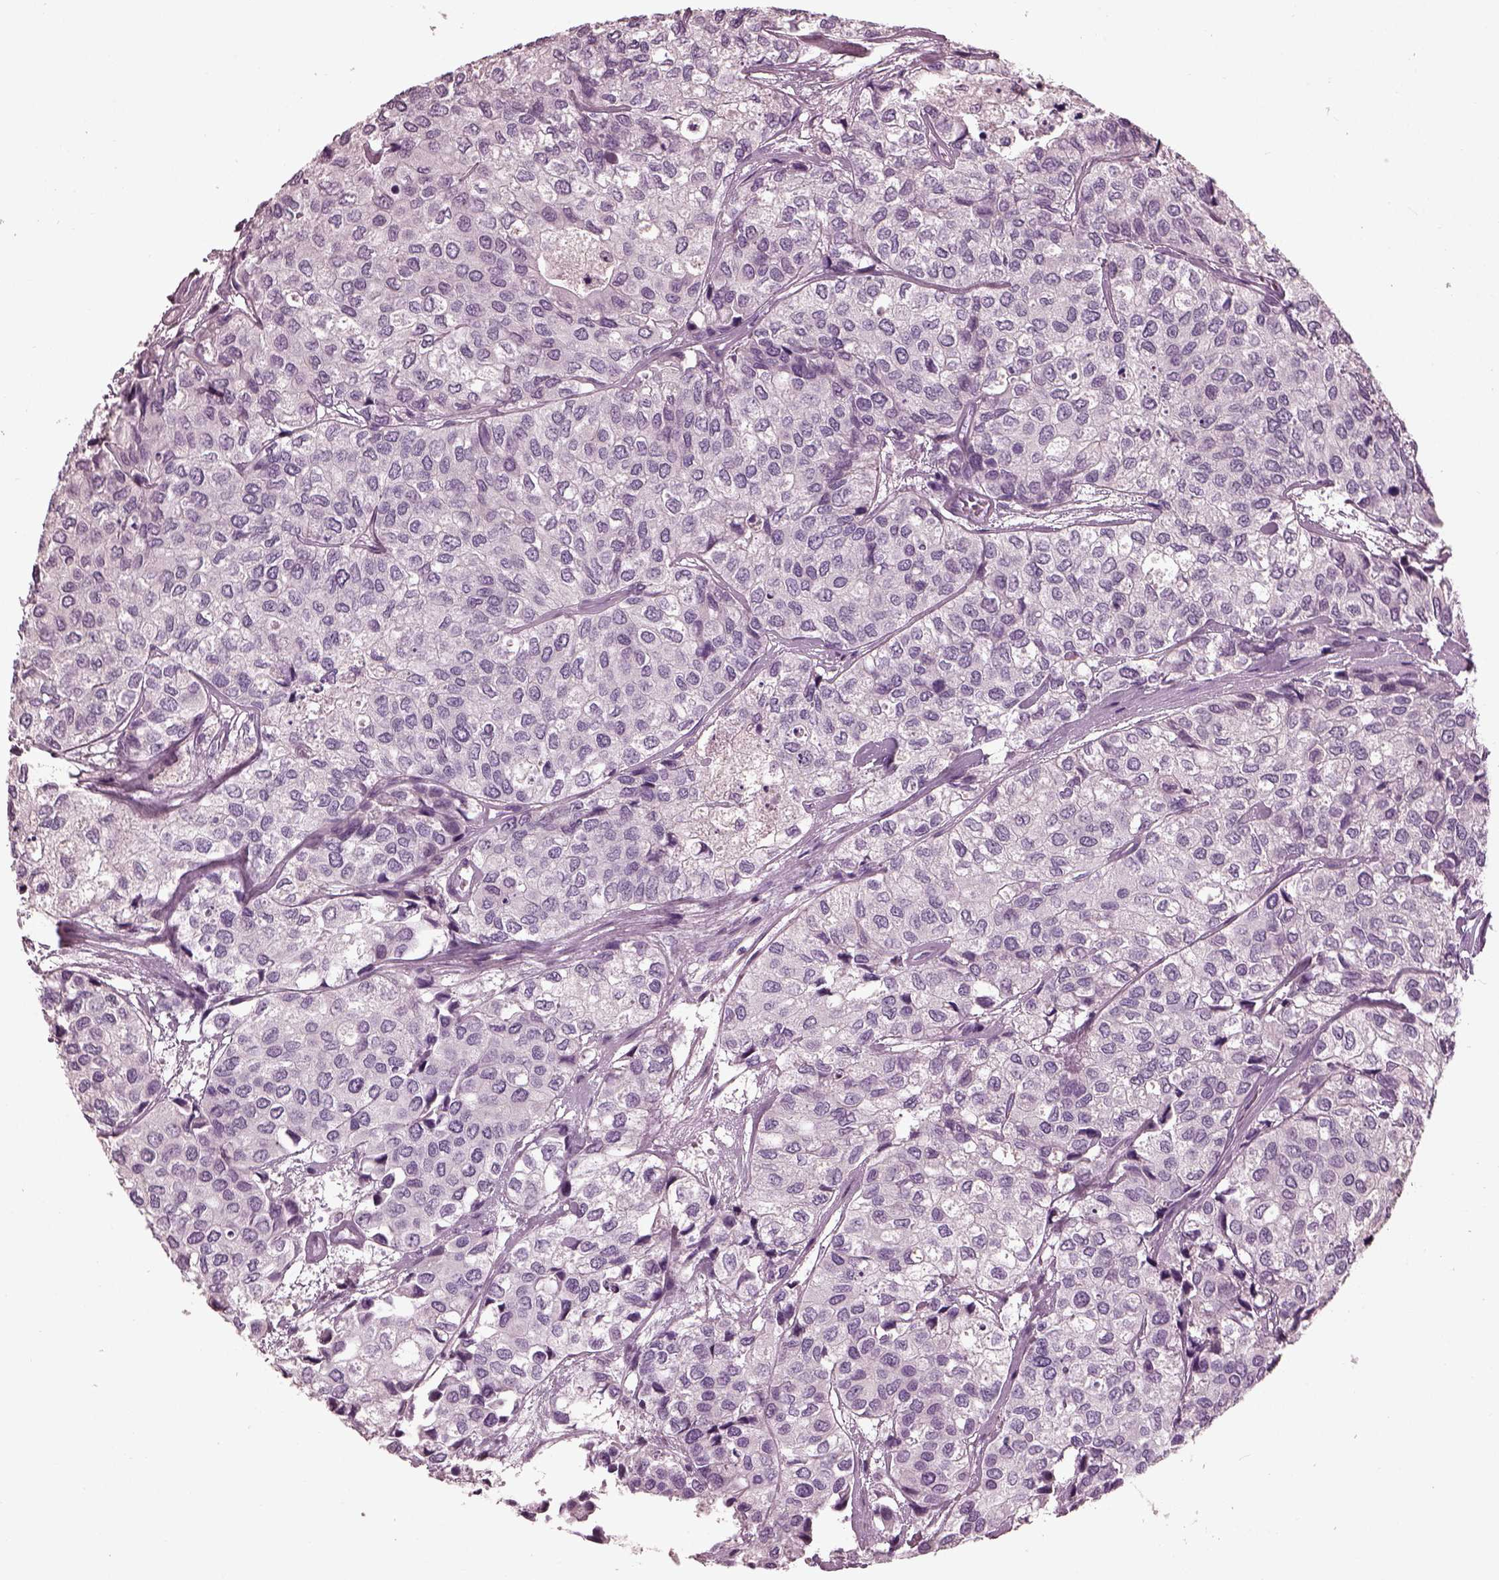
{"staining": {"intensity": "negative", "quantity": "none", "location": "none"}, "tissue": "urothelial cancer", "cell_type": "Tumor cells", "image_type": "cancer", "snomed": [{"axis": "morphology", "description": "Urothelial carcinoma, High grade"}, {"axis": "topography", "description": "Urinary bladder"}], "caption": "A high-resolution histopathology image shows immunohistochemistry staining of urothelial cancer, which displays no significant expression in tumor cells.", "gene": "BFSP1", "patient": {"sex": "male", "age": 73}}